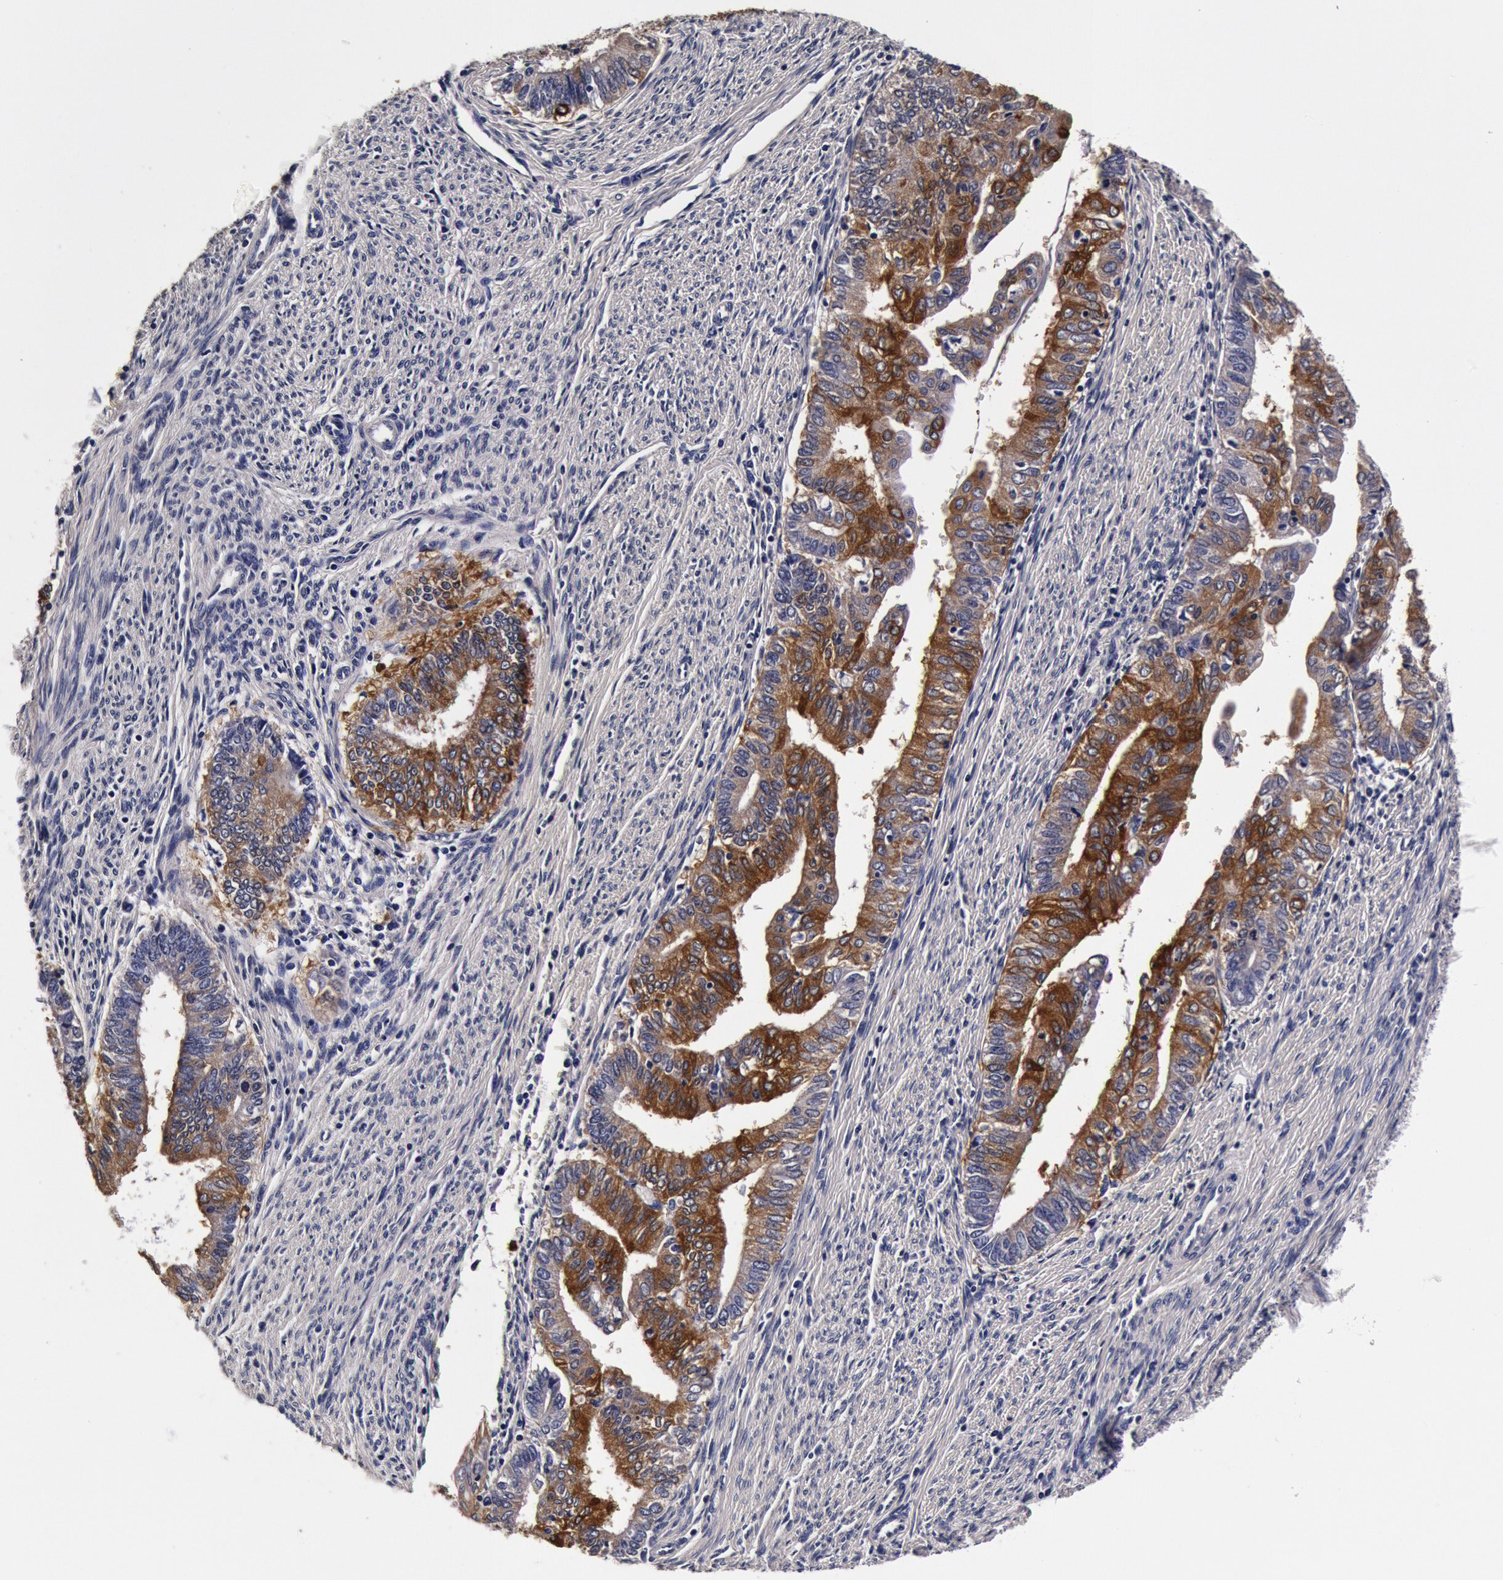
{"staining": {"intensity": "strong", "quantity": "25%-75%", "location": "cytoplasmic/membranous"}, "tissue": "endometrial cancer", "cell_type": "Tumor cells", "image_type": "cancer", "snomed": [{"axis": "morphology", "description": "Adenocarcinoma, NOS"}, {"axis": "topography", "description": "Endometrium"}], "caption": "Endometrial adenocarcinoma stained with a protein marker displays strong staining in tumor cells.", "gene": "CCDC22", "patient": {"sex": "female", "age": 66}}